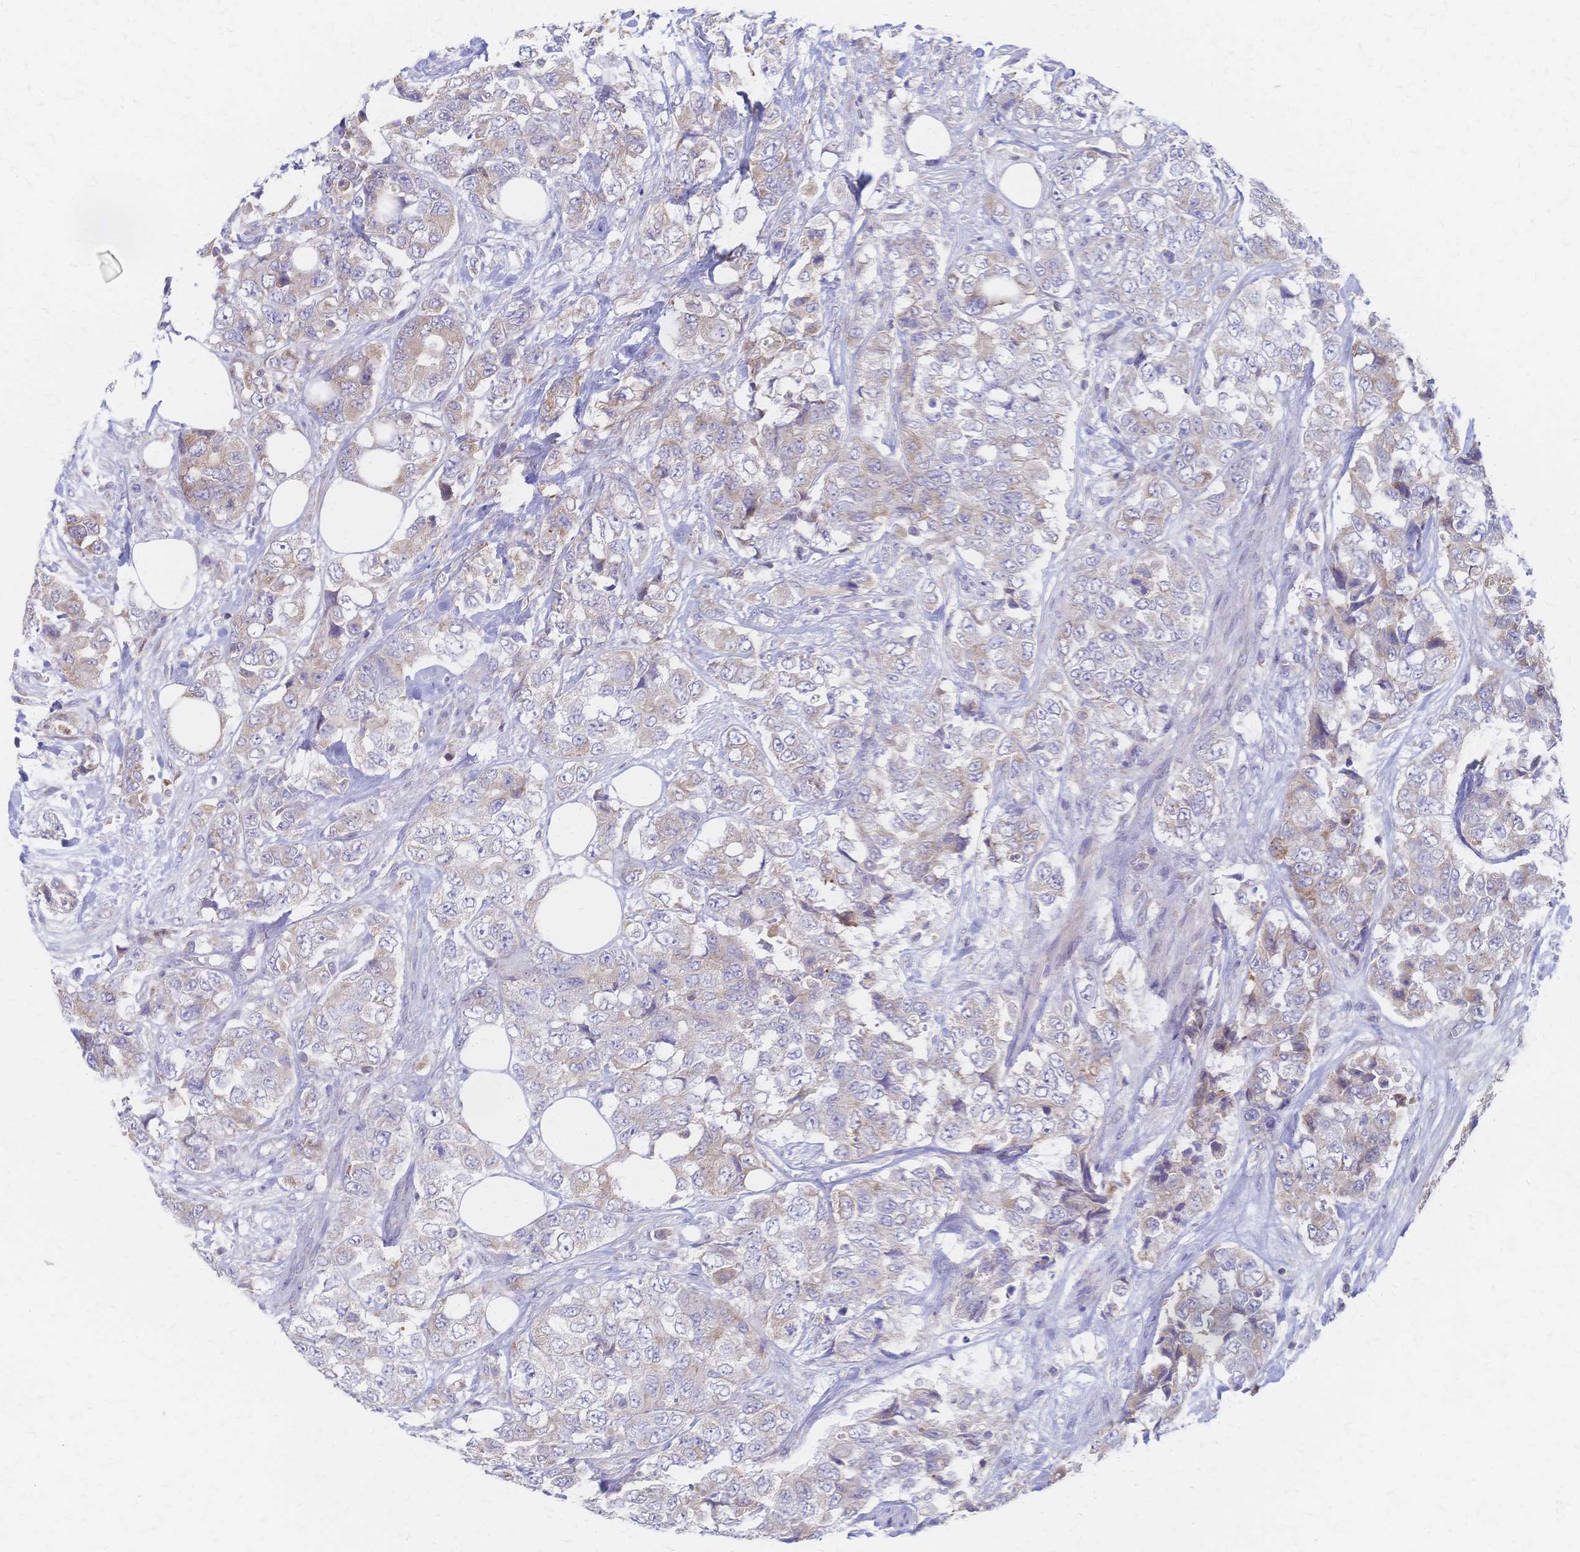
{"staining": {"intensity": "weak", "quantity": "<25%", "location": "cytoplasmic/membranous"}, "tissue": "urothelial cancer", "cell_type": "Tumor cells", "image_type": "cancer", "snomed": [{"axis": "morphology", "description": "Urothelial carcinoma, High grade"}, {"axis": "topography", "description": "Urinary bladder"}], "caption": "Protein analysis of high-grade urothelial carcinoma displays no significant positivity in tumor cells.", "gene": "CYB5A", "patient": {"sex": "female", "age": 78}}